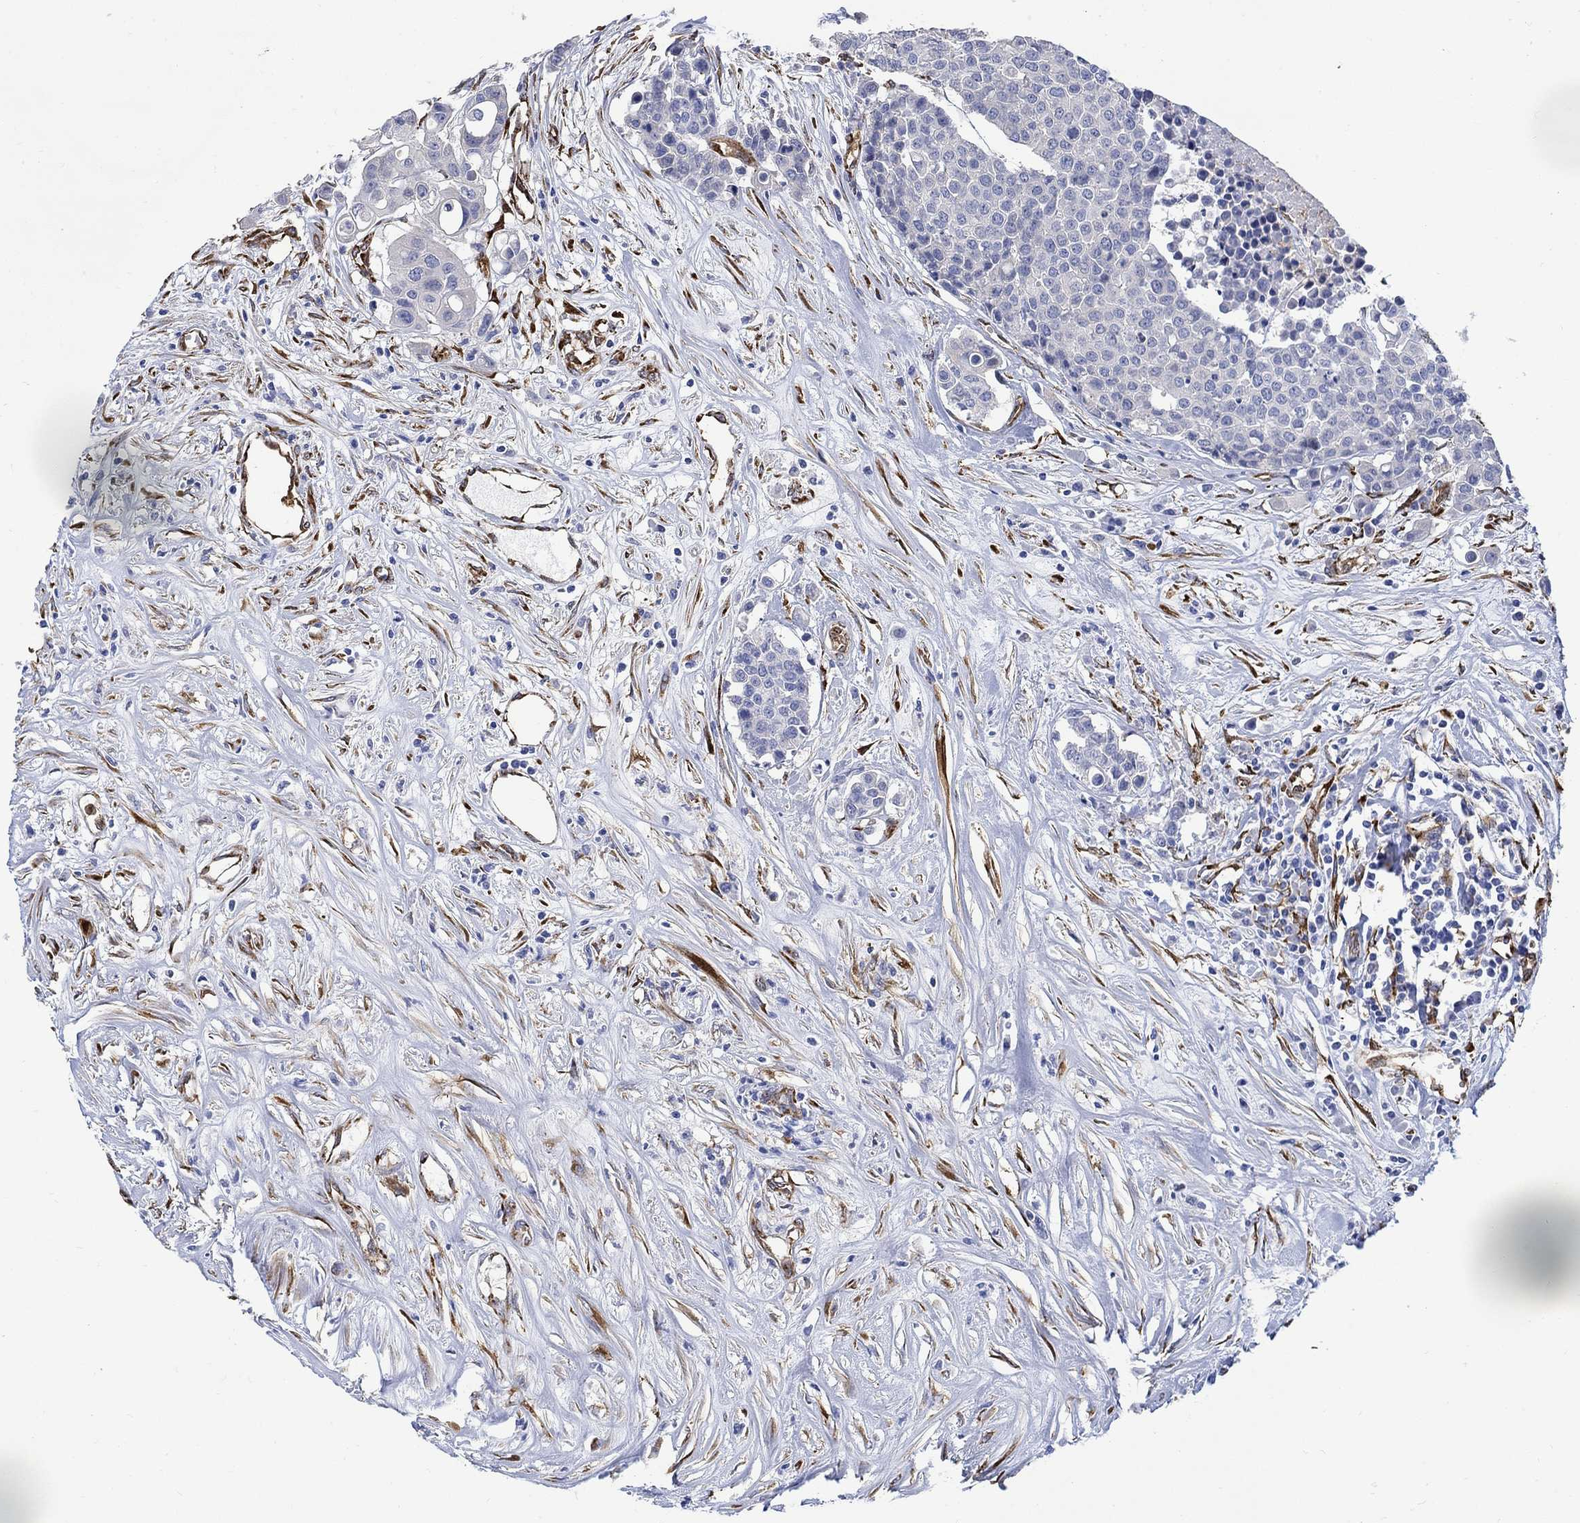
{"staining": {"intensity": "negative", "quantity": "none", "location": "none"}, "tissue": "carcinoid", "cell_type": "Tumor cells", "image_type": "cancer", "snomed": [{"axis": "morphology", "description": "Carcinoid, malignant, NOS"}, {"axis": "topography", "description": "Colon"}], "caption": "This is an immunohistochemistry (IHC) image of carcinoid (malignant). There is no expression in tumor cells.", "gene": "TGM2", "patient": {"sex": "male", "age": 81}}